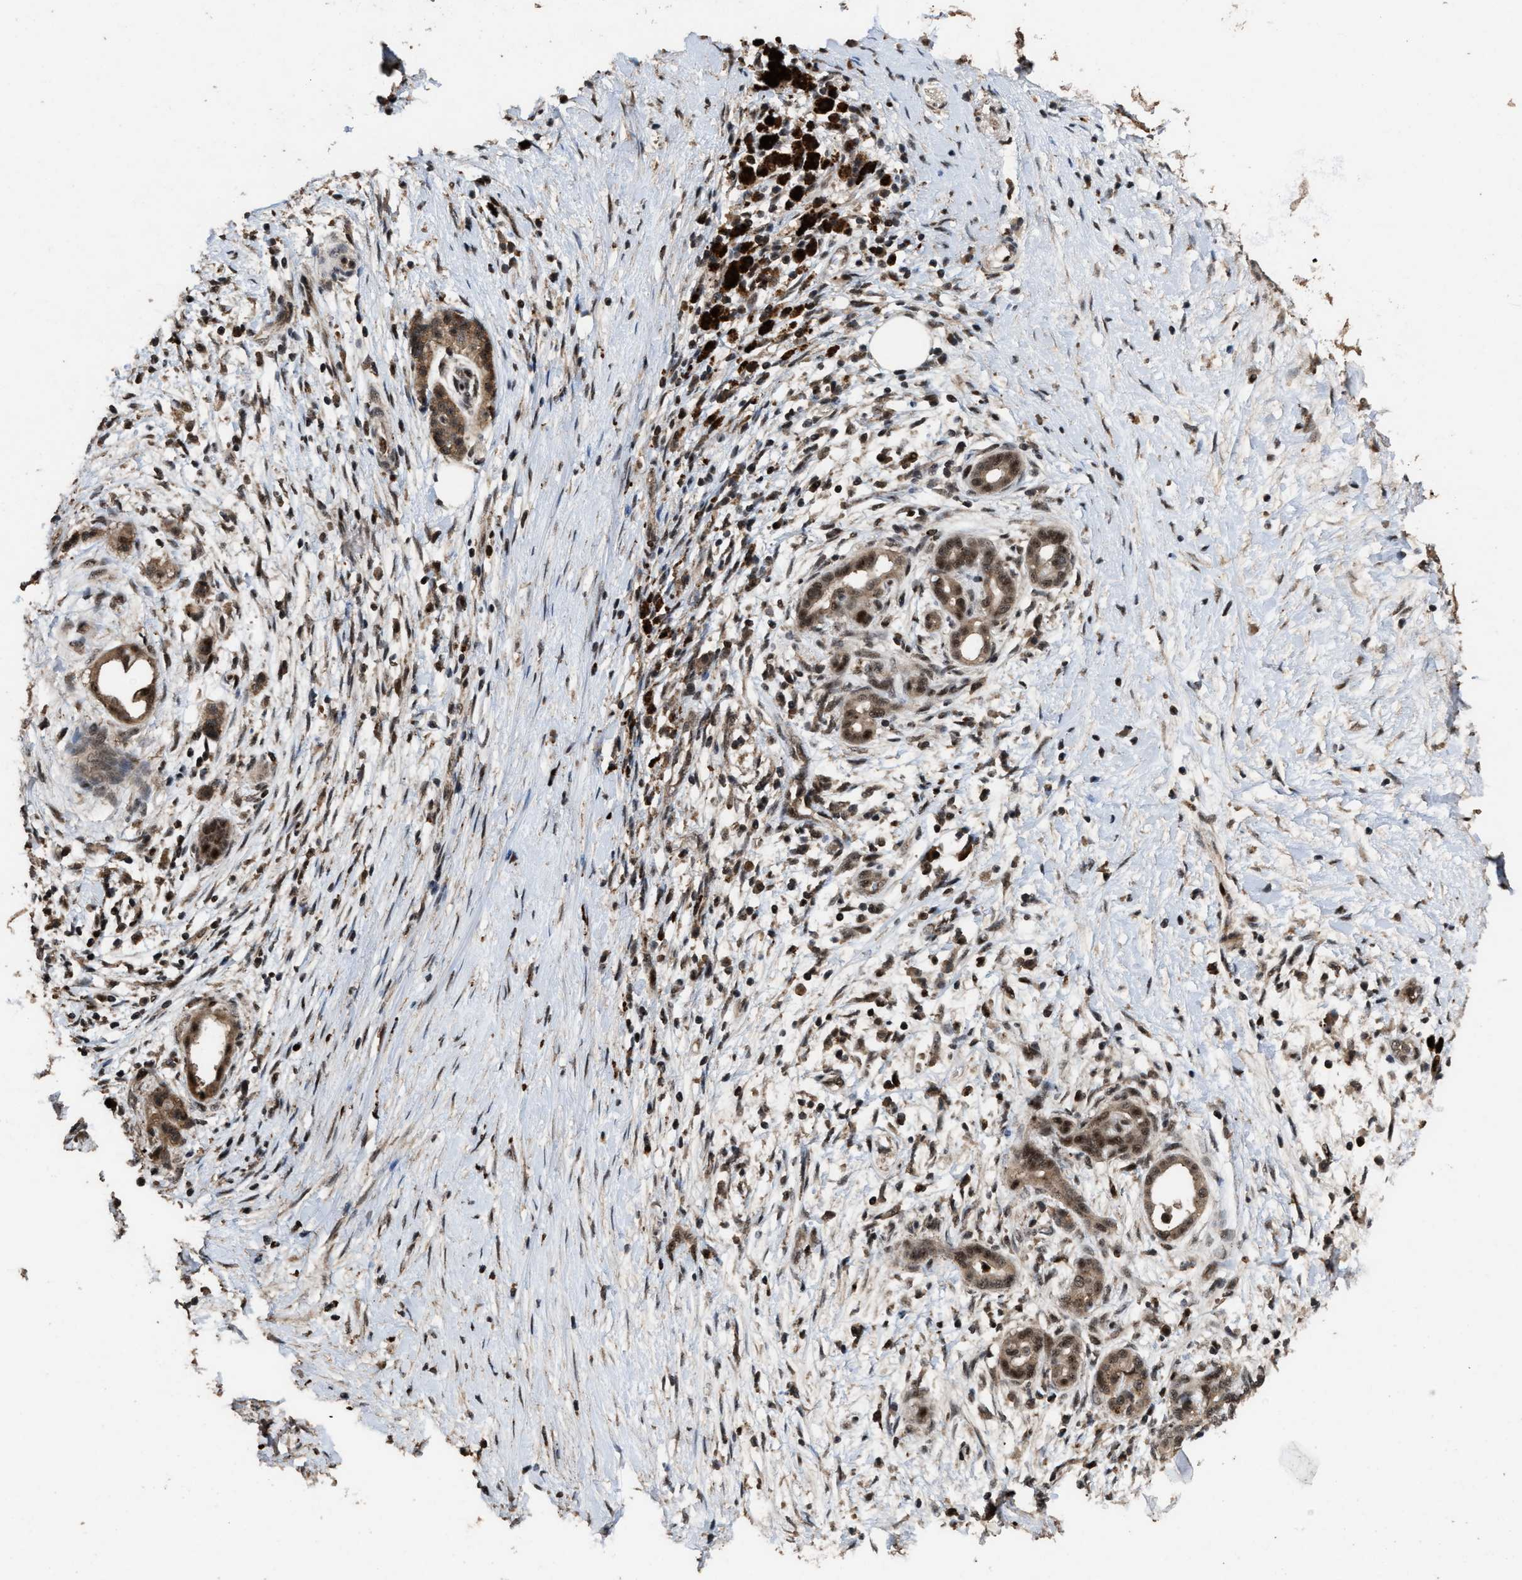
{"staining": {"intensity": "moderate", "quantity": ">75%", "location": "cytoplasmic/membranous,nuclear"}, "tissue": "pancreatic cancer", "cell_type": "Tumor cells", "image_type": "cancer", "snomed": [{"axis": "morphology", "description": "Adenocarcinoma, NOS"}, {"axis": "topography", "description": "Pancreas"}], "caption": "Immunohistochemistry of human adenocarcinoma (pancreatic) shows medium levels of moderate cytoplasmic/membranous and nuclear staining in about >75% of tumor cells.", "gene": "HAUS6", "patient": {"sex": "male", "age": 58}}